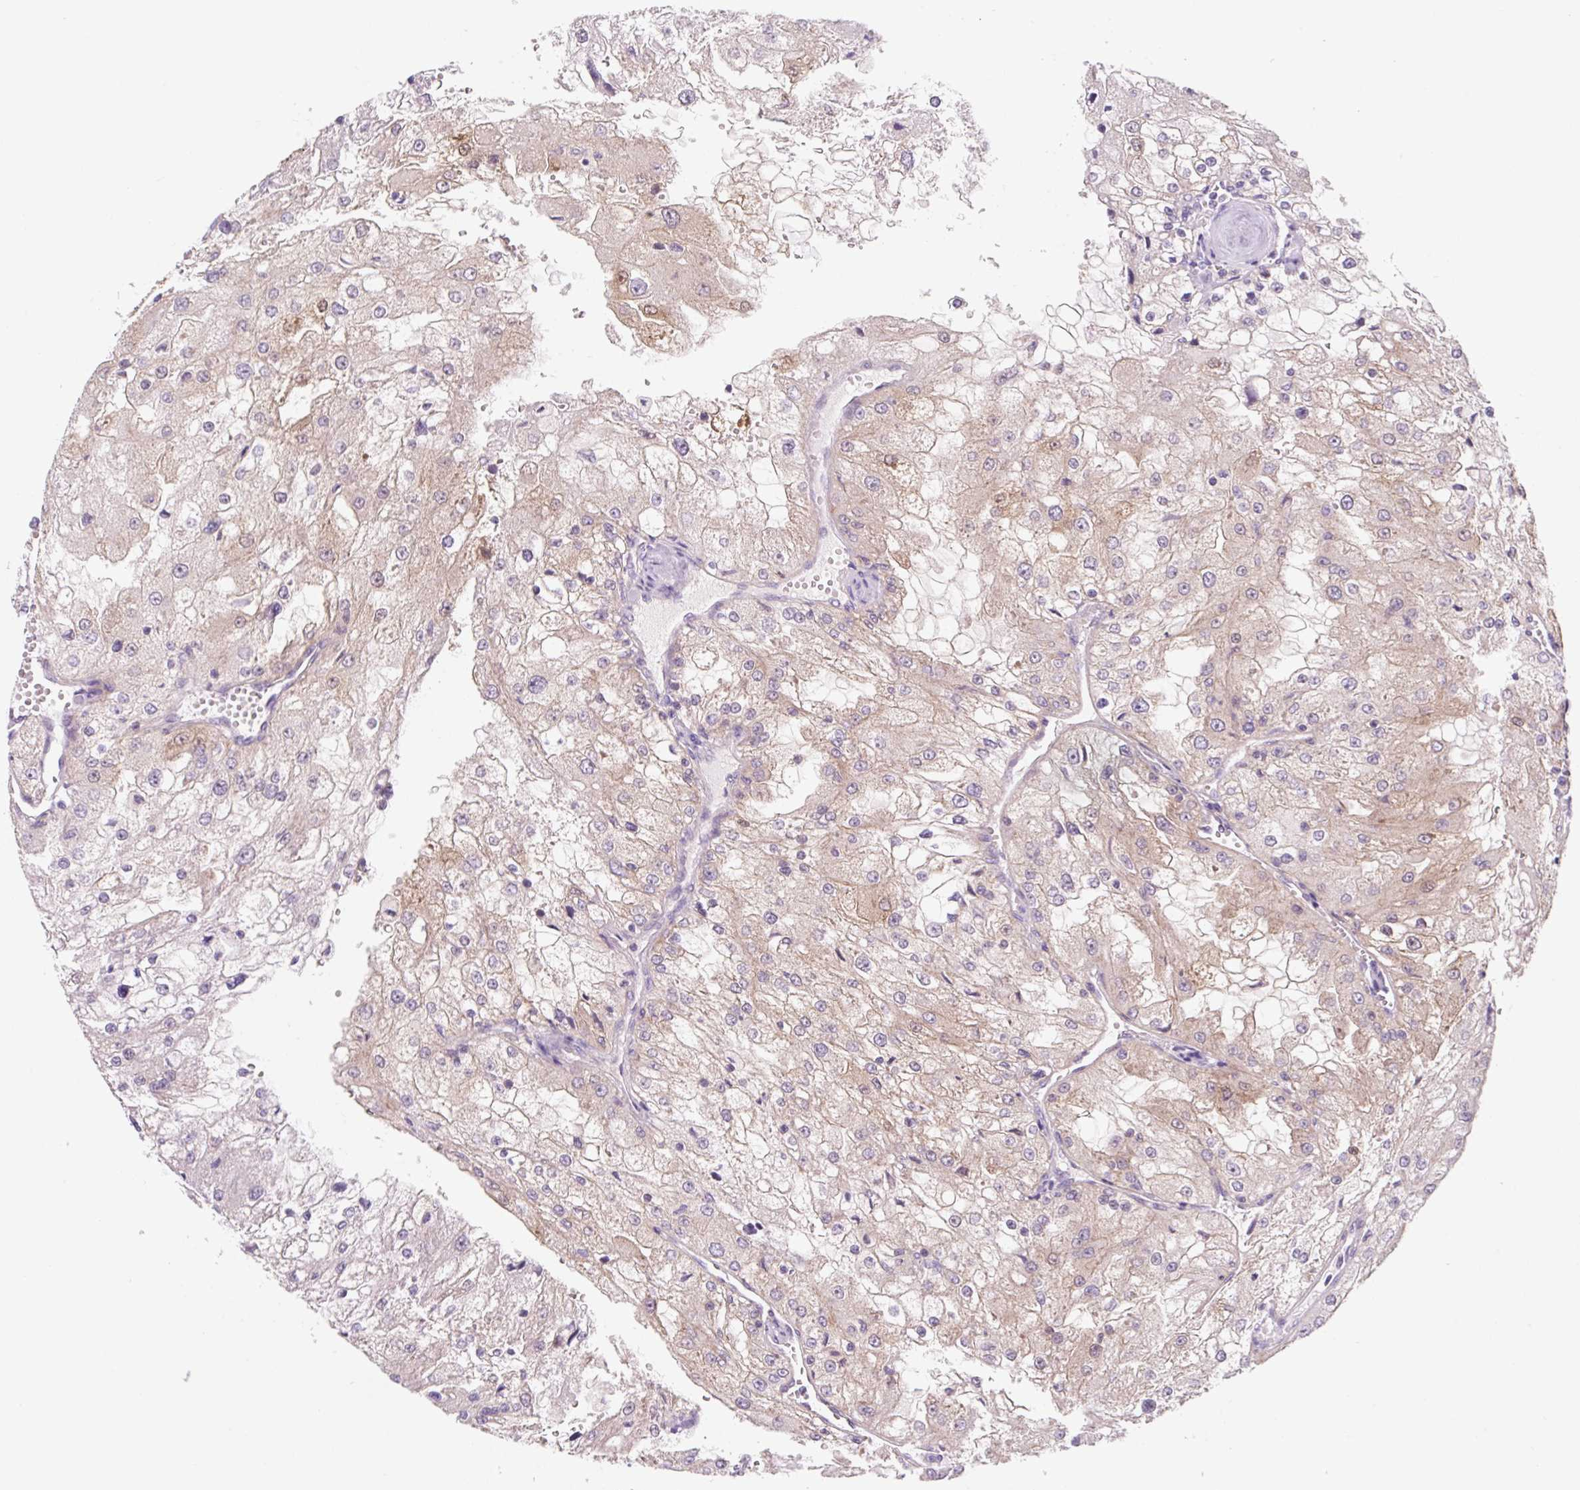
{"staining": {"intensity": "weak", "quantity": "25%-75%", "location": "cytoplasmic/membranous"}, "tissue": "renal cancer", "cell_type": "Tumor cells", "image_type": "cancer", "snomed": [{"axis": "morphology", "description": "Adenocarcinoma, NOS"}, {"axis": "topography", "description": "Kidney"}], "caption": "A high-resolution micrograph shows IHC staining of renal adenocarcinoma, which shows weak cytoplasmic/membranous positivity in about 25%-75% of tumor cells. The staining was performed using DAB (3,3'-diaminobenzidine) to visualize the protein expression in brown, while the nuclei were stained in blue with hematoxylin (Magnification: 20x).", "gene": "VPS4A", "patient": {"sex": "female", "age": 74}}